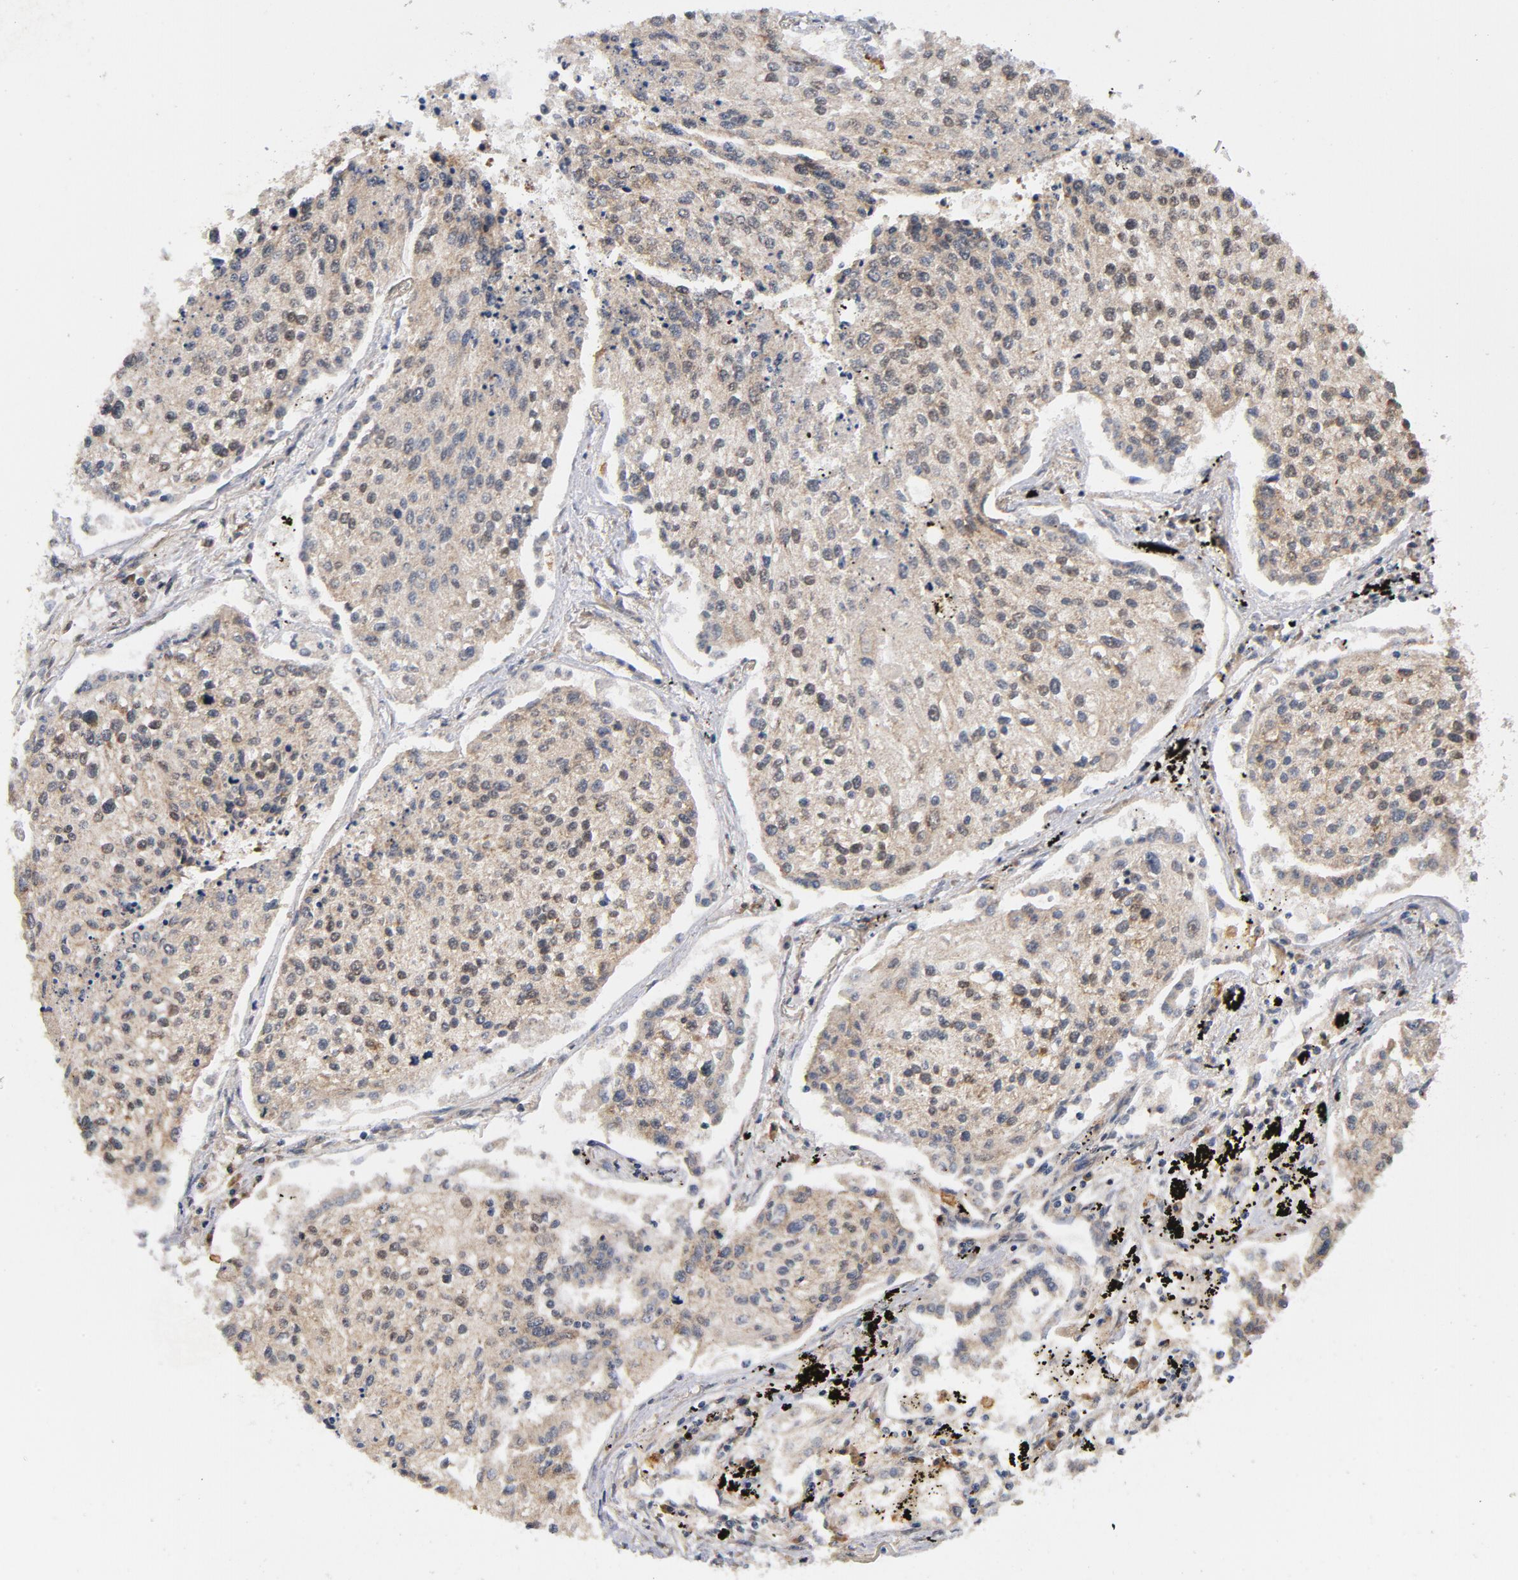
{"staining": {"intensity": "weak", "quantity": ">75%", "location": "cytoplasmic/membranous,nuclear"}, "tissue": "lung cancer", "cell_type": "Tumor cells", "image_type": "cancer", "snomed": [{"axis": "morphology", "description": "Squamous cell carcinoma, NOS"}, {"axis": "topography", "description": "Lung"}], "caption": "Immunohistochemistry (IHC) of human lung cancer displays low levels of weak cytoplasmic/membranous and nuclear staining in approximately >75% of tumor cells.", "gene": "DDX6", "patient": {"sex": "female", "age": 47}}